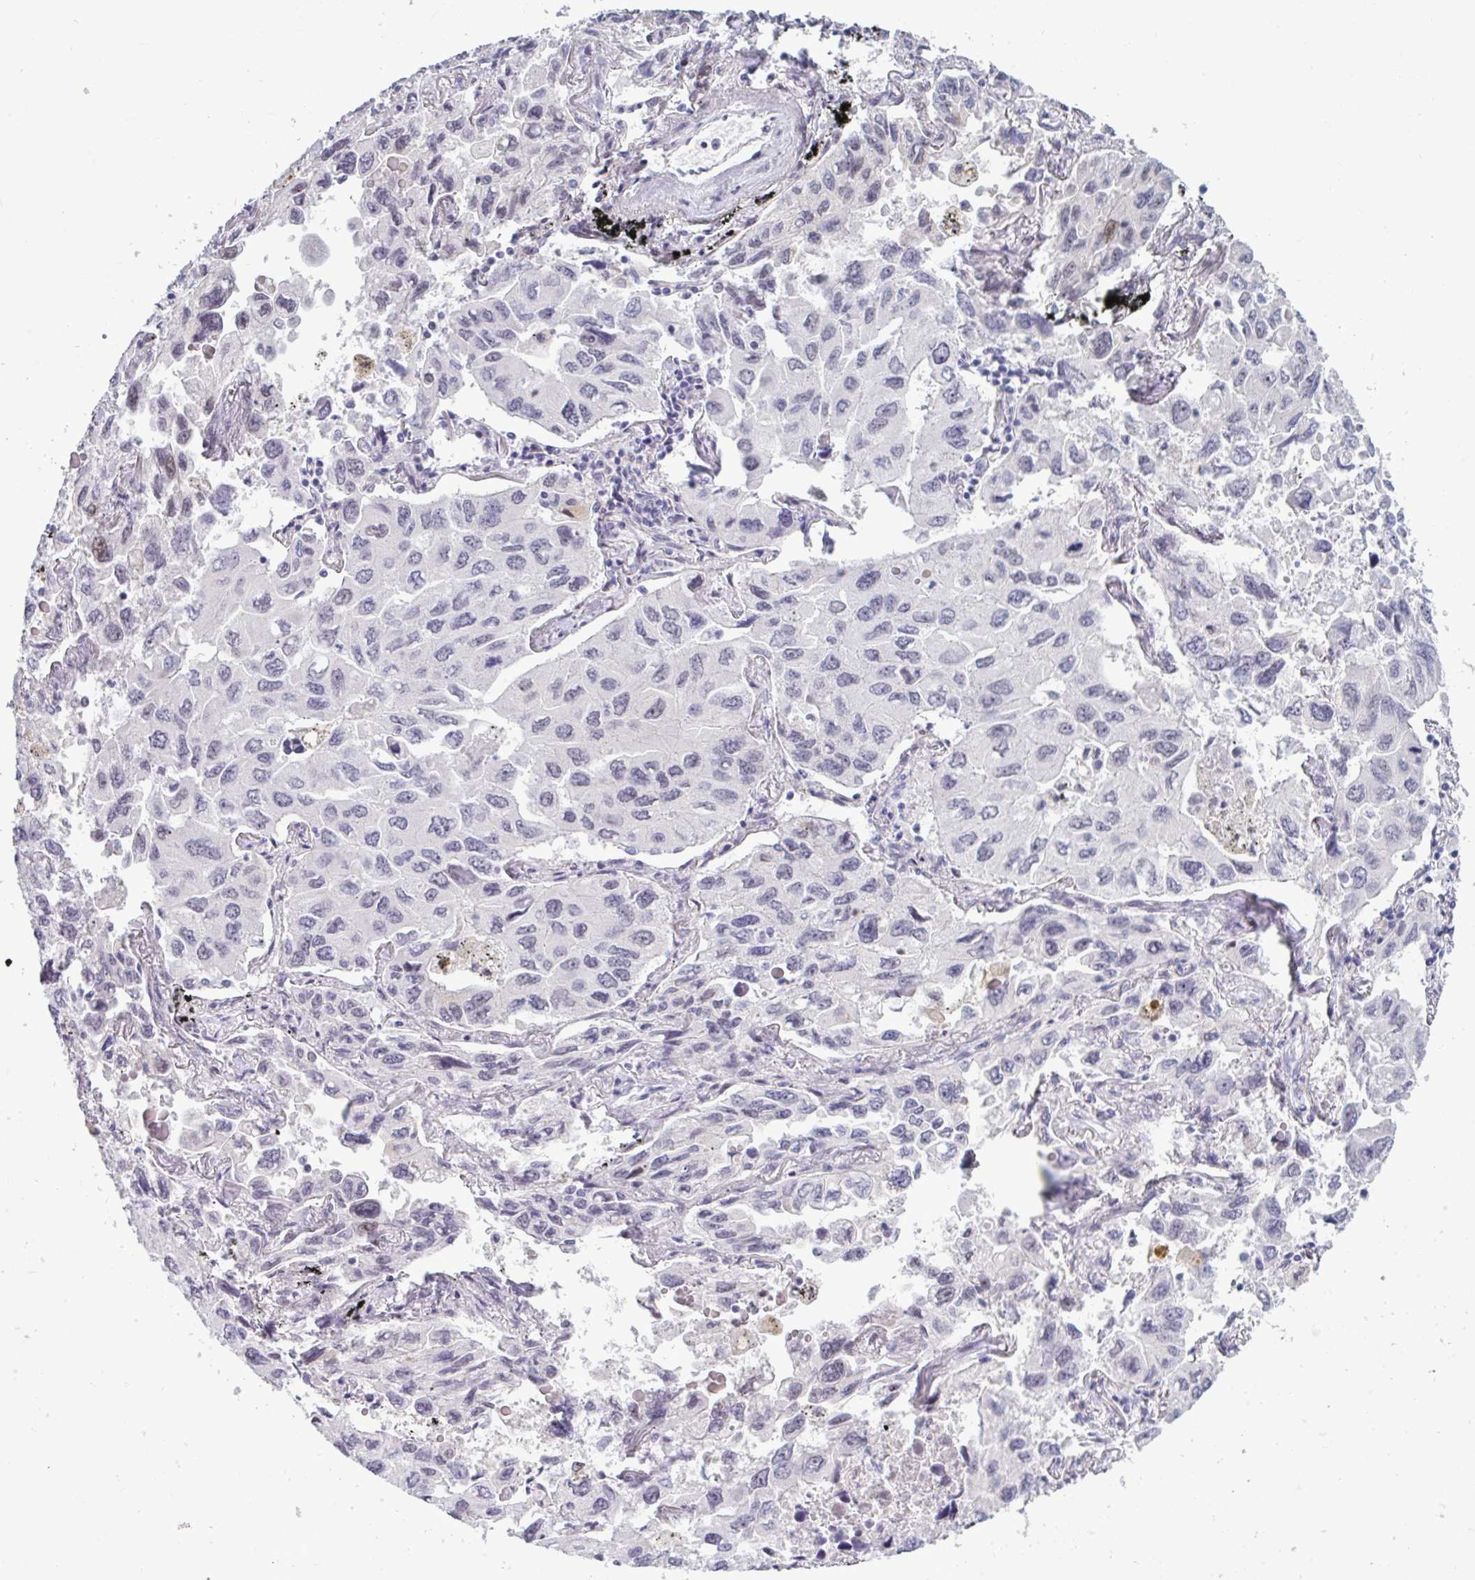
{"staining": {"intensity": "negative", "quantity": "none", "location": "none"}, "tissue": "lung cancer", "cell_type": "Tumor cells", "image_type": "cancer", "snomed": [{"axis": "morphology", "description": "Adenocarcinoma, NOS"}, {"axis": "topography", "description": "Lung"}], "caption": "High magnification brightfield microscopy of adenocarcinoma (lung) stained with DAB (brown) and counterstained with hematoxylin (blue): tumor cells show no significant positivity. The staining was performed using DAB (3,3'-diaminobenzidine) to visualize the protein expression in brown, while the nuclei were stained in blue with hematoxylin (Magnification: 20x).", "gene": "TCEAL8", "patient": {"sex": "male", "age": 64}}